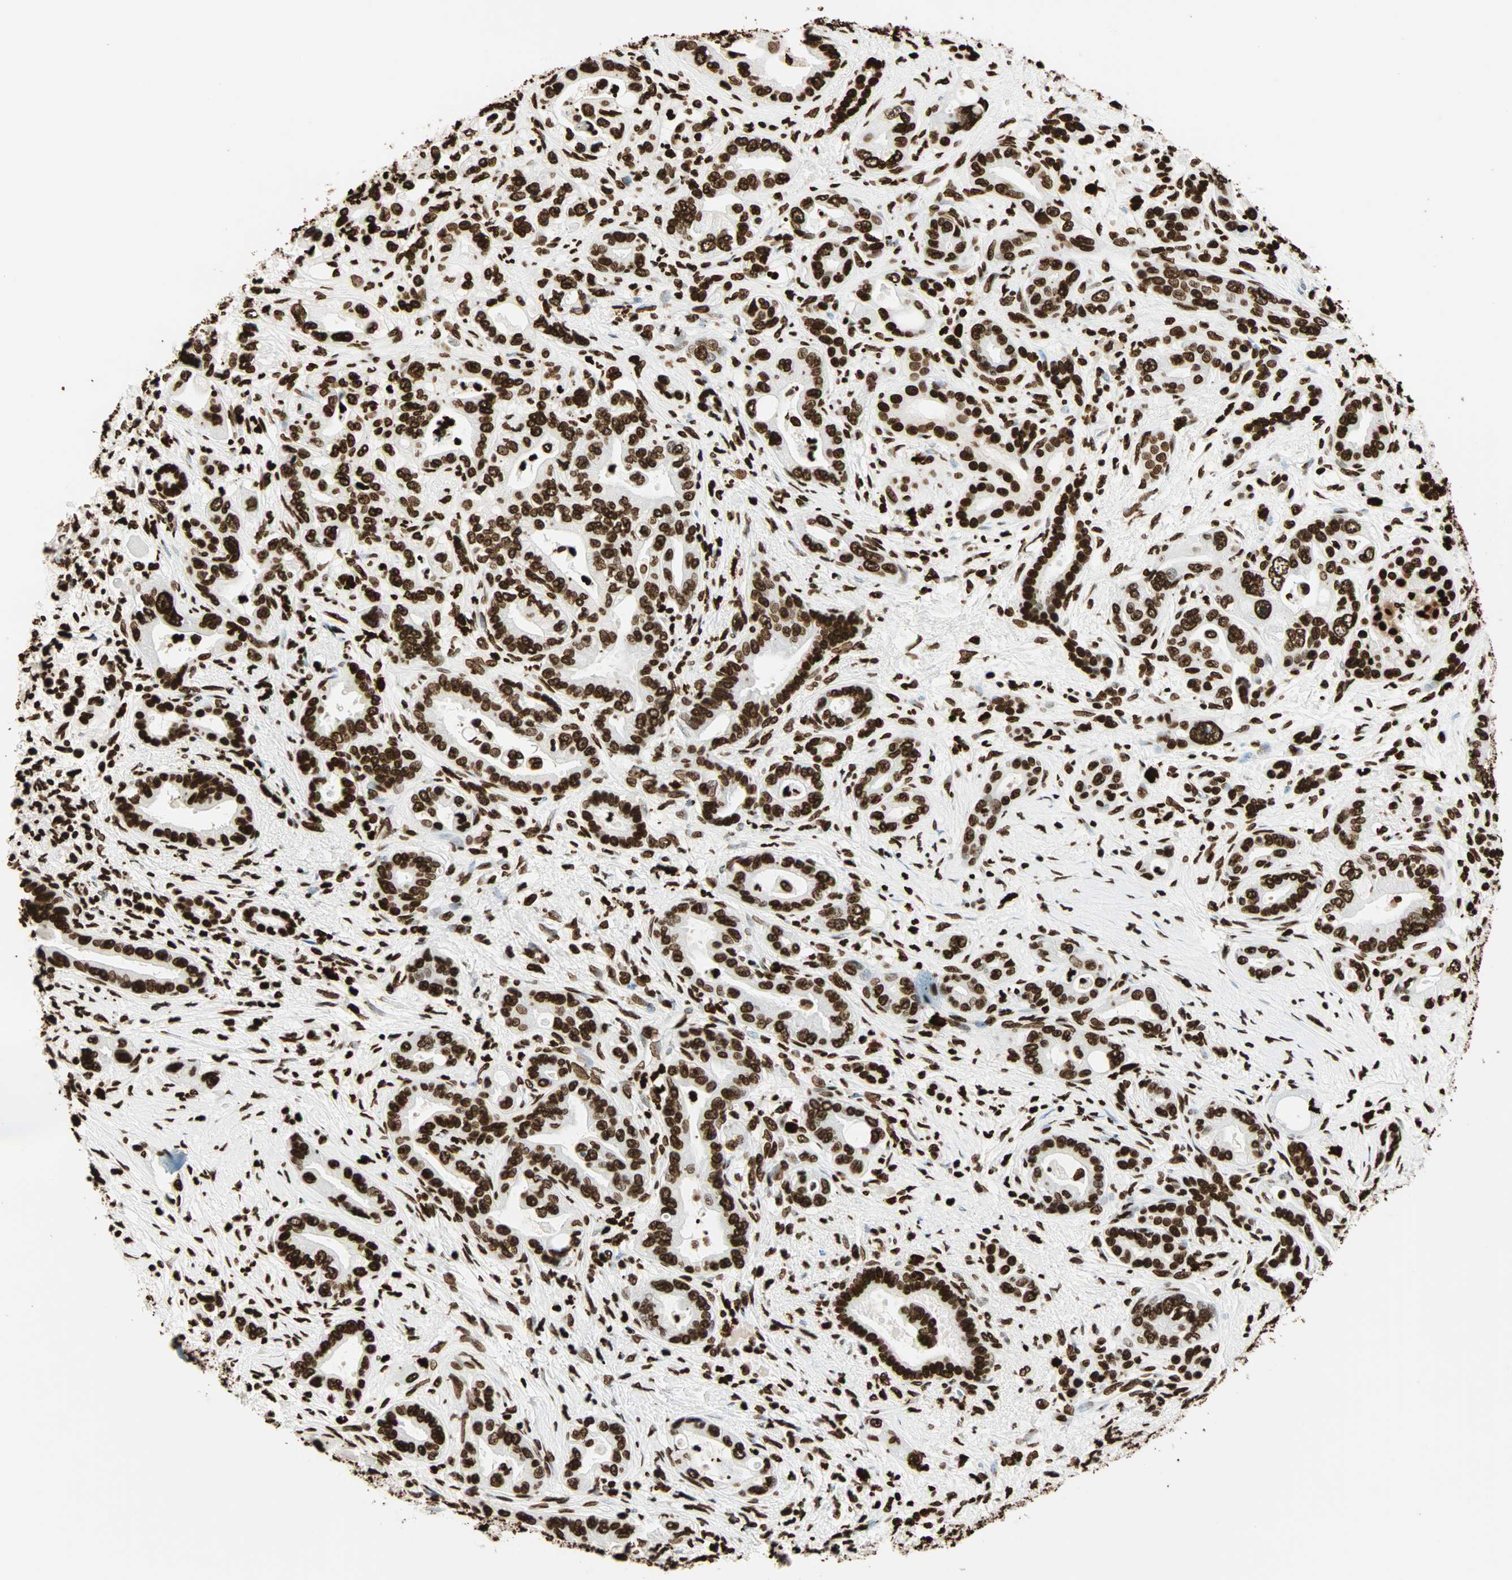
{"staining": {"intensity": "strong", "quantity": ">75%", "location": "nuclear"}, "tissue": "pancreatic cancer", "cell_type": "Tumor cells", "image_type": "cancer", "snomed": [{"axis": "morphology", "description": "Adenocarcinoma, NOS"}, {"axis": "topography", "description": "Pancreas"}], "caption": "Immunohistochemistry (IHC) of pancreatic cancer demonstrates high levels of strong nuclear expression in approximately >75% of tumor cells.", "gene": "GLI2", "patient": {"sex": "male", "age": 70}}